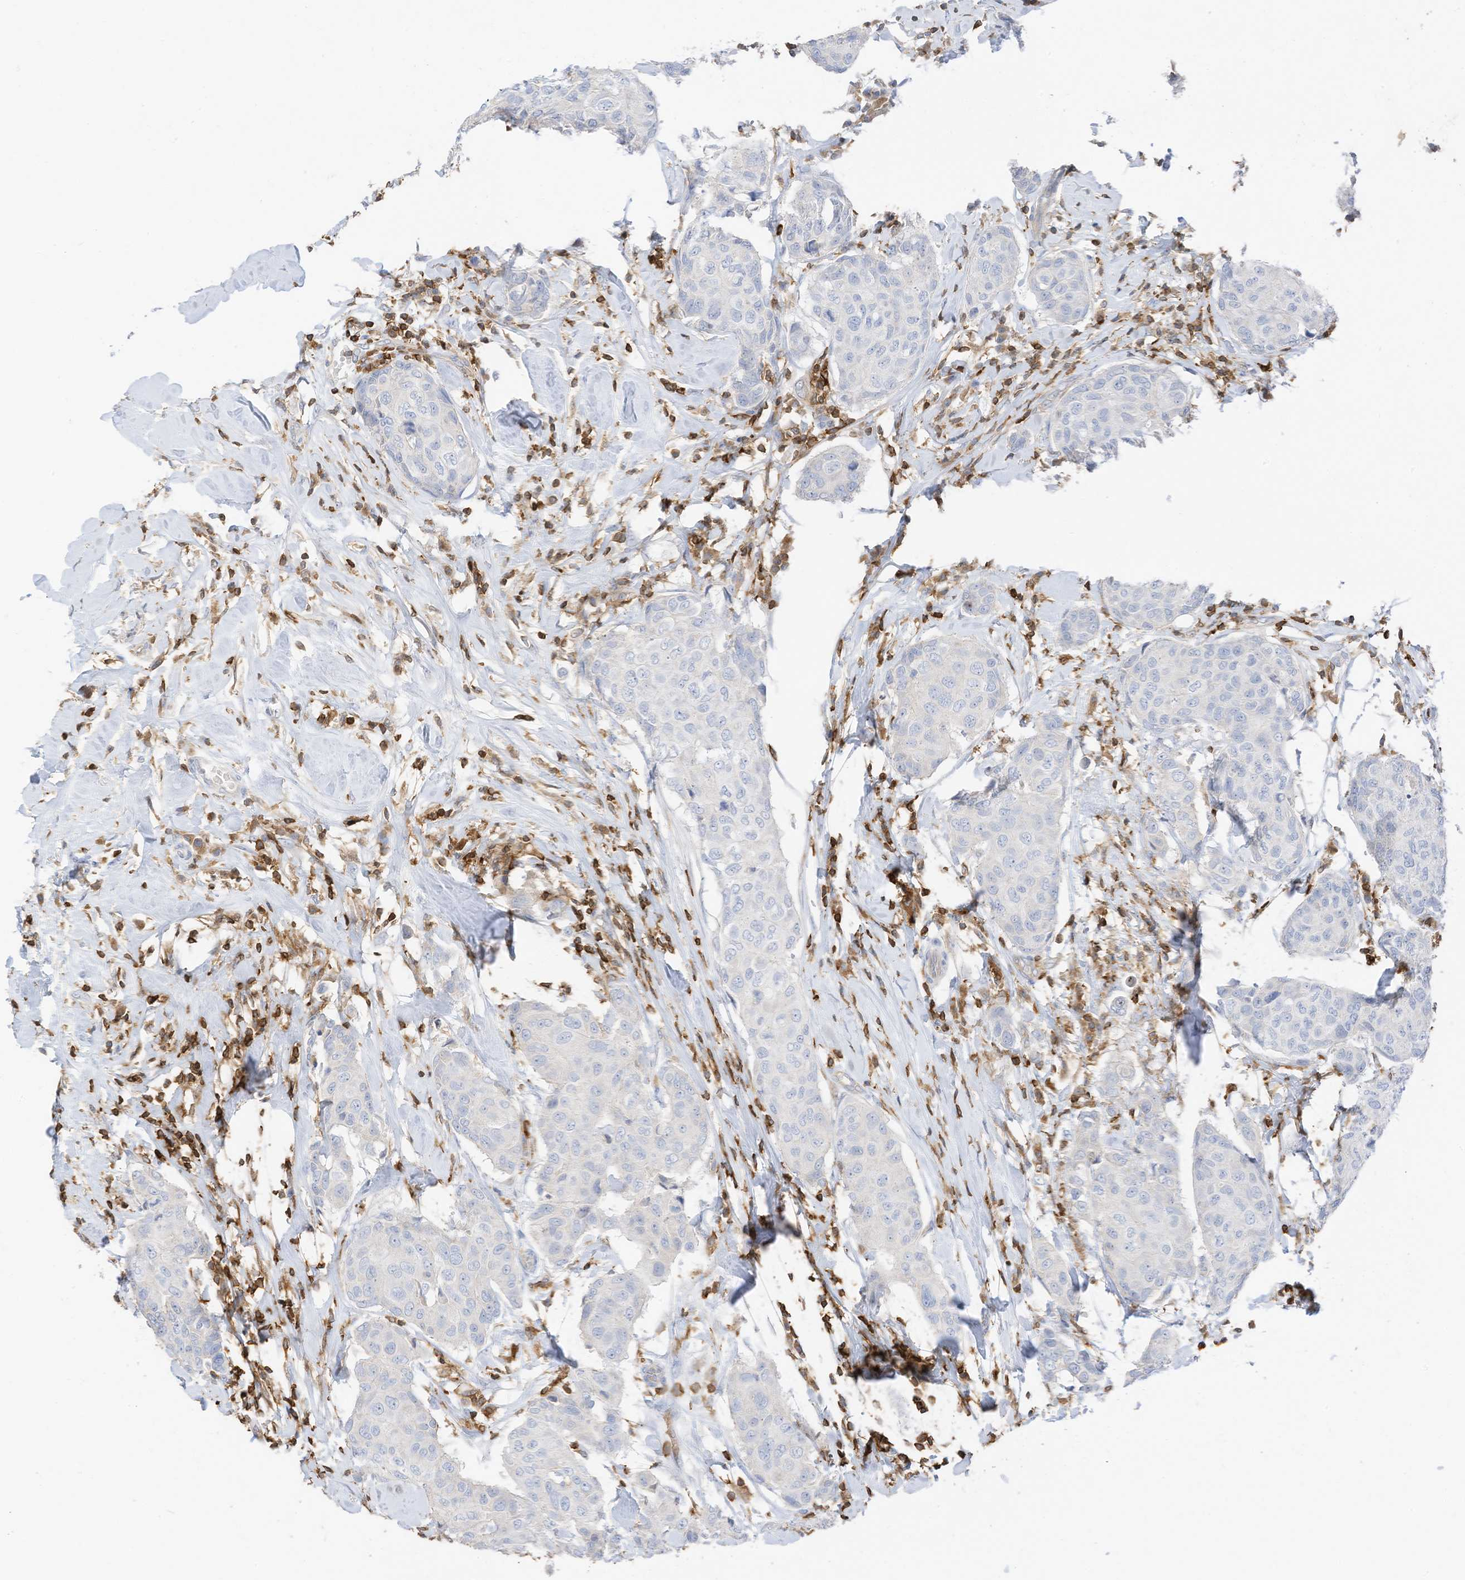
{"staining": {"intensity": "negative", "quantity": "none", "location": "none"}, "tissue": "breast cancer", "cell_type": "Tumor cells", "image_type": "cancer", "snomed": [{"axis": "morphology", "description": "Duct carcinoma"}, {"axis": "topography", "description": "Breast"}], "caption": "Tumor cells are negative for brown protein staining in breast cancer.", "gene": "ARHGAP25", "patient": {"sex": "female", "age": 80}}